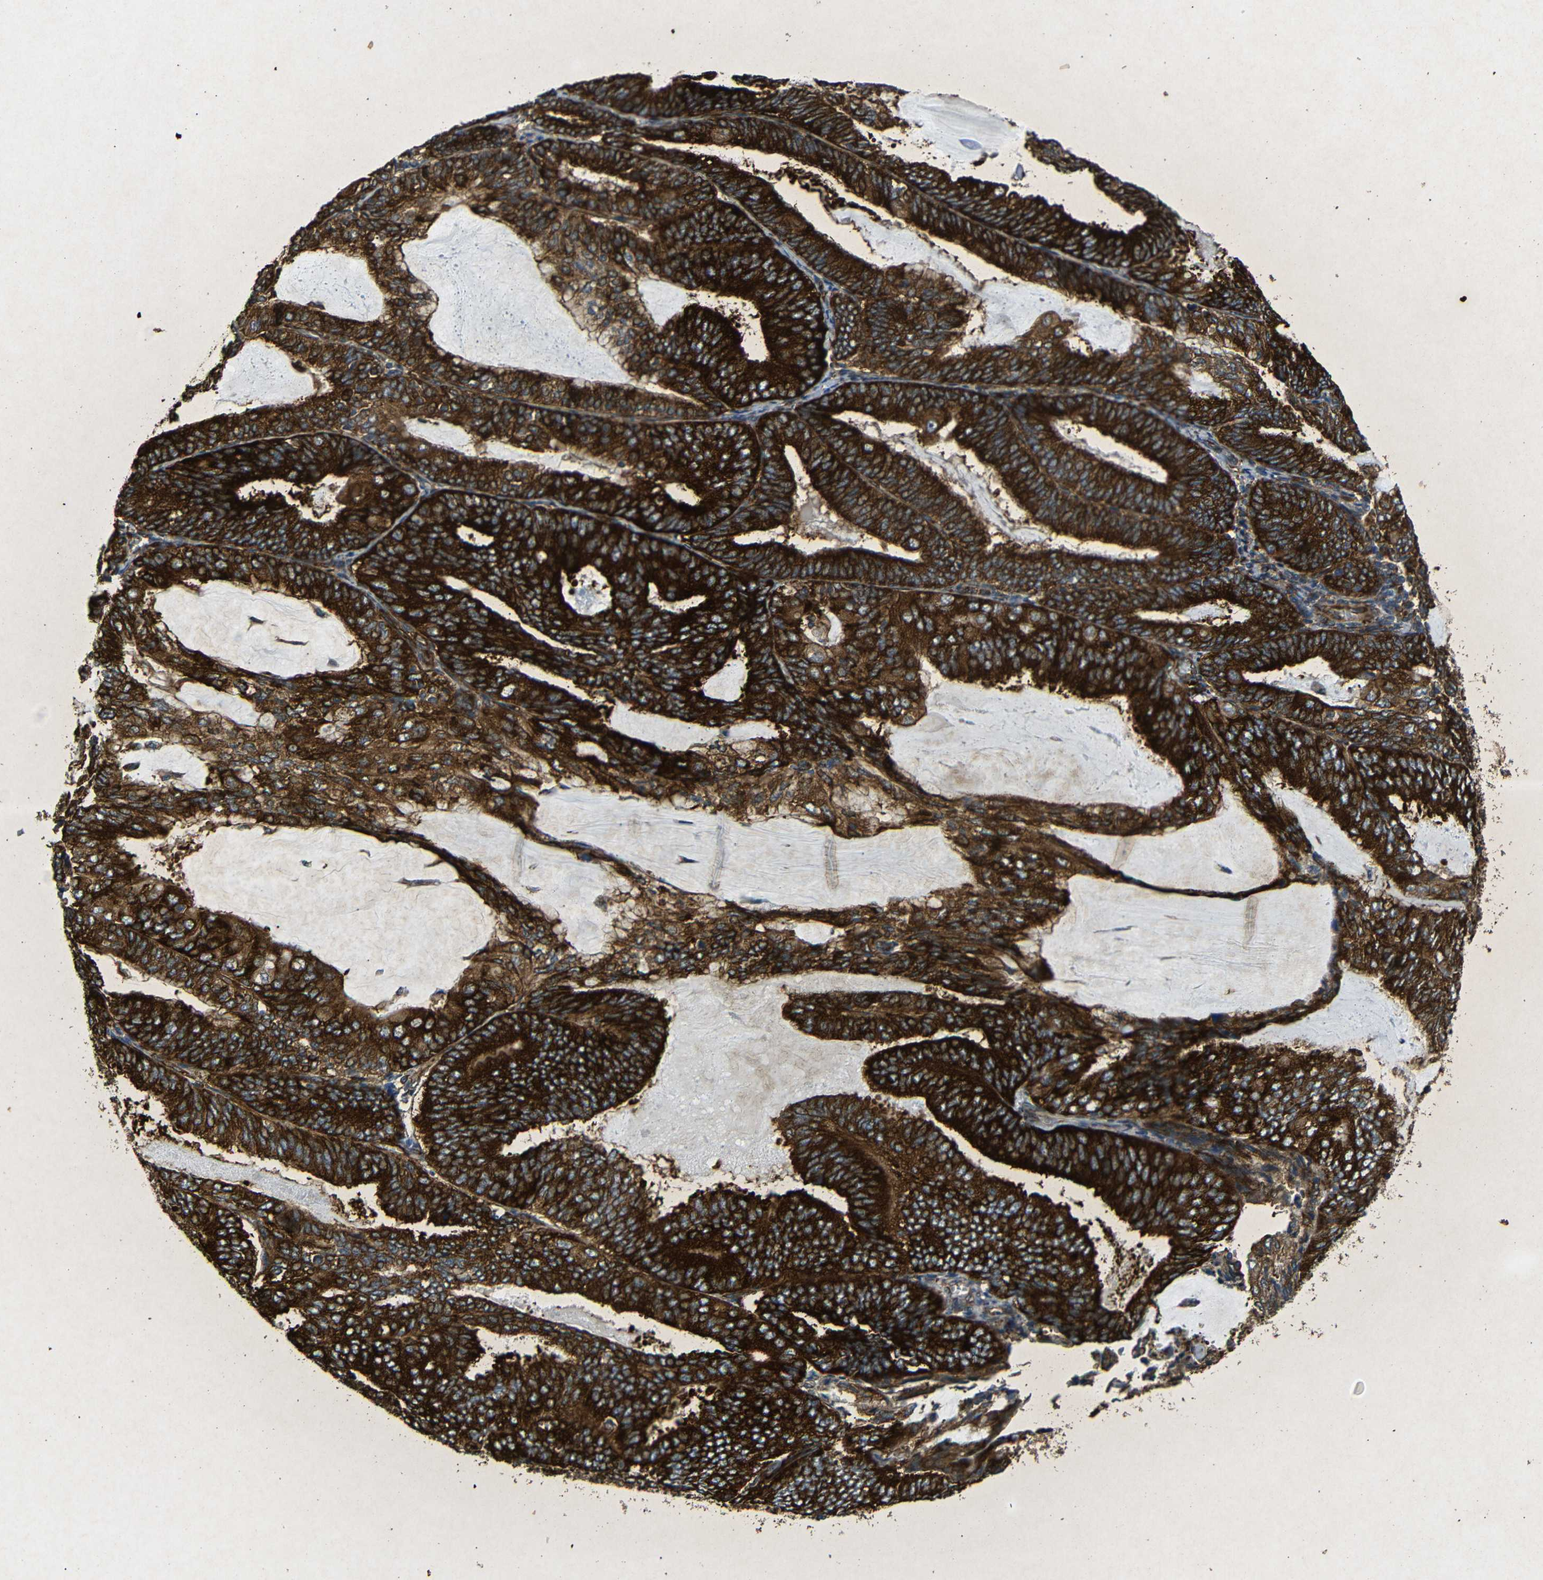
{"staining": {"intensity": "strong", "quantity": ">75%", "location": "cytoplasmic/membranous"}, "tissue": "endometrial cancer", "cell_type": "Tumor cells", "image_type": "cancer", "snomed": [{"axis": "morphology", "description": "Adenocarcinoma, NOS"}, {"axis": "topography", "description": "Endometrium"}], "caption": "This photomicrograph demonstrates adenocarcinoma (endometrial) stained with immunohistochemistry (IHC) to label a protein in brown. The cytoplasmic/membranous of tumor cells show strong positivity for the protein. Nuclei are counter-stained blue.", "gene": "BTF3", "patient": {"sex": "female", "age": 81}}